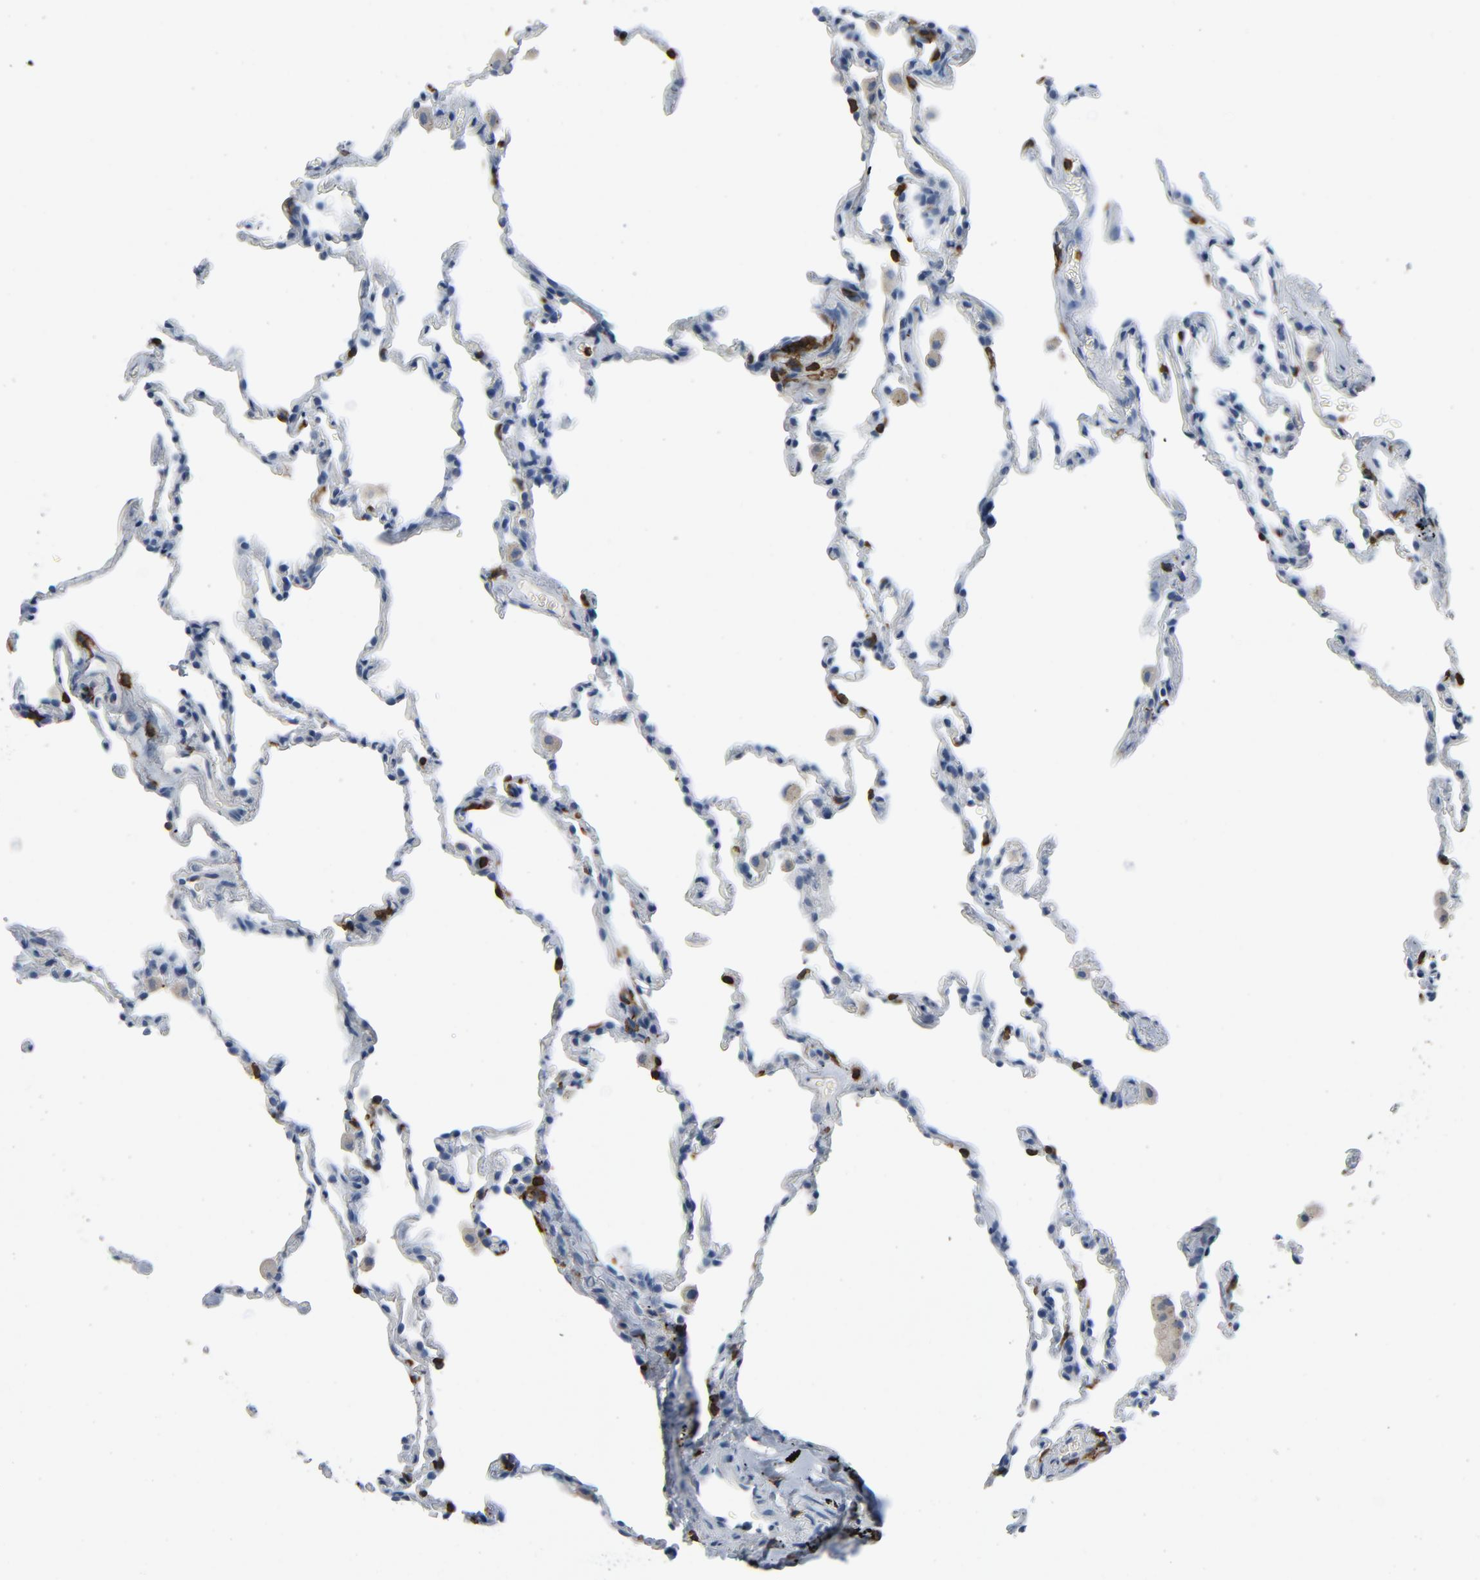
{"staining": {"intensity": "negative", "quantity": "none", "location": "none"}, "tissue": "lung", "cell_type": "Alveolar cells", "image_type": "normal", "snomed": [{"axis": "morphology", "description": "Normal tissue, NOS"}, {"axis": "morphology", "description": "Soft tissue tumor metastatic"}, {"axis": "topography", "description": "Lung"}], "caption": "Unremarkable lung was stained to show a protein in brown. There is no significant staining in alveolar cells. (Immunohistochemistry (ihc), brightfield microscopy, high magnification).", "gene": "LCK", "patient": {"sex": "male", "age": 59}}